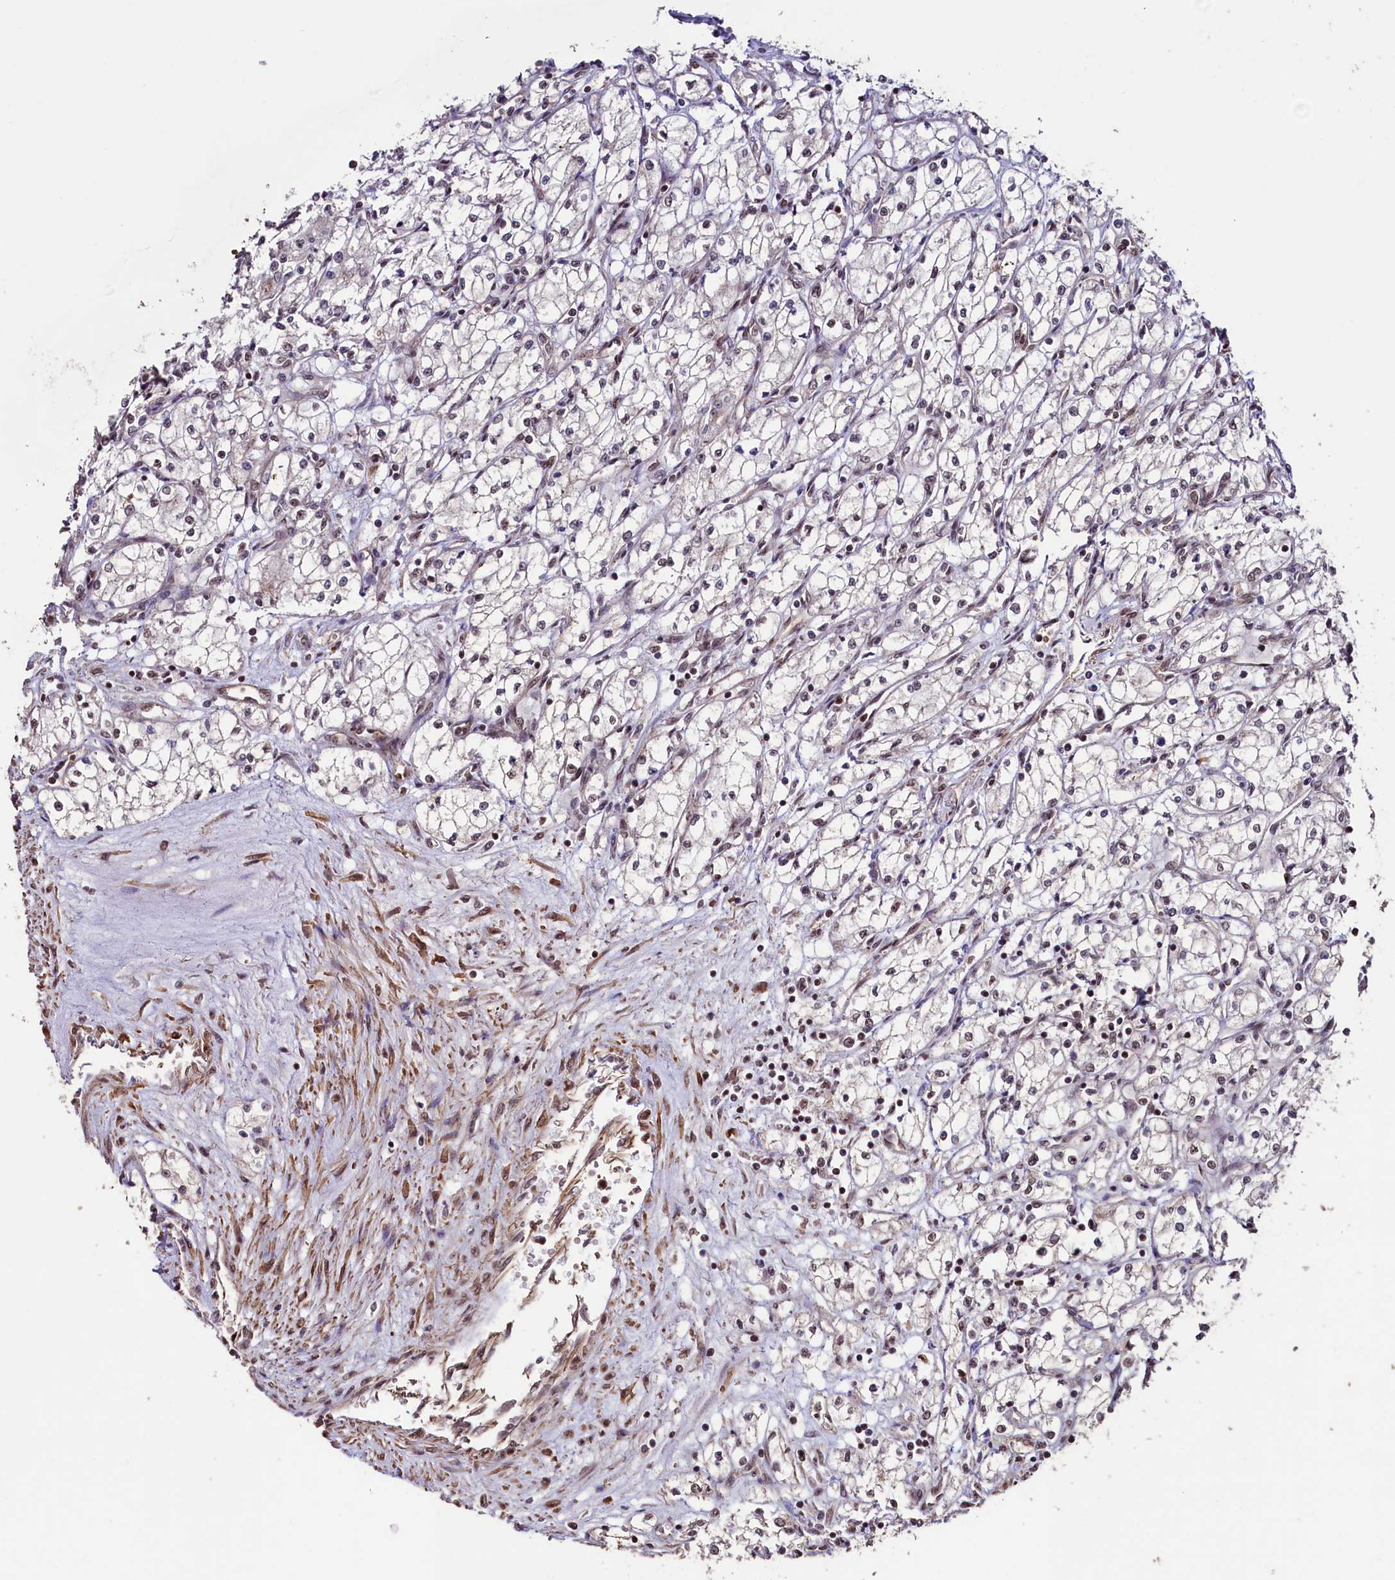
{"staining": {"intensity": "weak", "quantity": "<25%", "location": "nuclear"}, "tissue": "renal cancer", "cell_type": "Tumor cells", "image_type": "cancer", "snomed": [{"axis": "morphology", "description": "Adenocarcinoma, NOS"}, {"axis": "topography", "description": "Kidney"}], "caption": "A histopathology image of human renal cancer is negative for staining in tumor cells. (Immunohistochemistry, brightfield microscopy, high magnification).", "gene": "SFSWAP", "patient": {"sex": "male", "age": 59}}